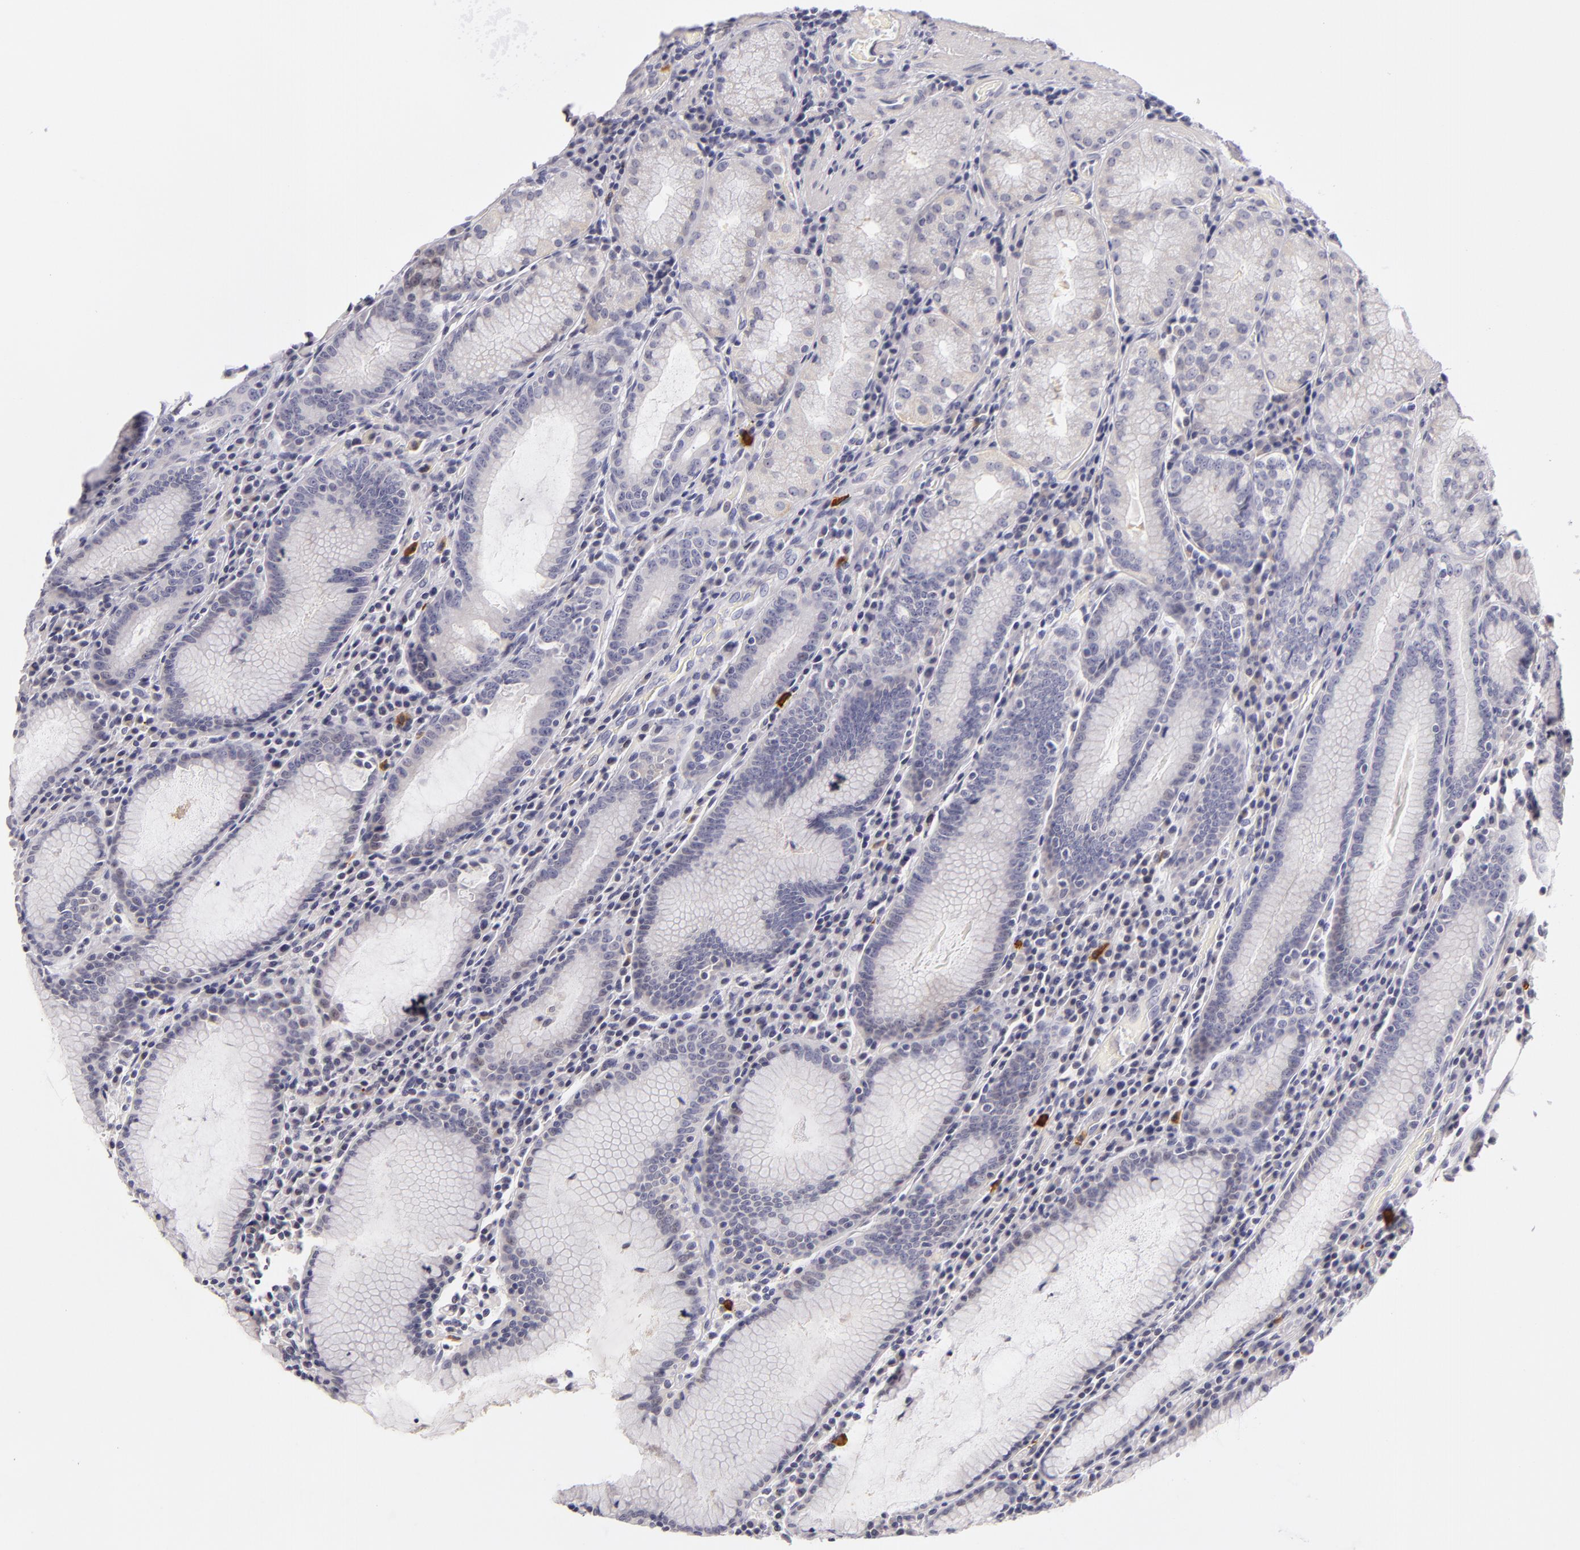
{"staining": {"intensity": "negative", "quantity": "none", "location": "none"}, "tissue": "stomach", "cell_type": "Glandular cells", "image_type": "normal", "snomed": [{"axis": "morphology", "description": "Normal tissue, NOS"}, {"axis": "topography", "description": "Stomach, lower"}], "caption": "Immunohistochemistry image of normal human stomach stained for a protein (brown), which shows no expression in glandular cells. (Immunohistochemistry (ihc), brightfield microscopy, high magnification).", "gene": "FAM181A", "patient": {"sex": "female", "age": 43}}